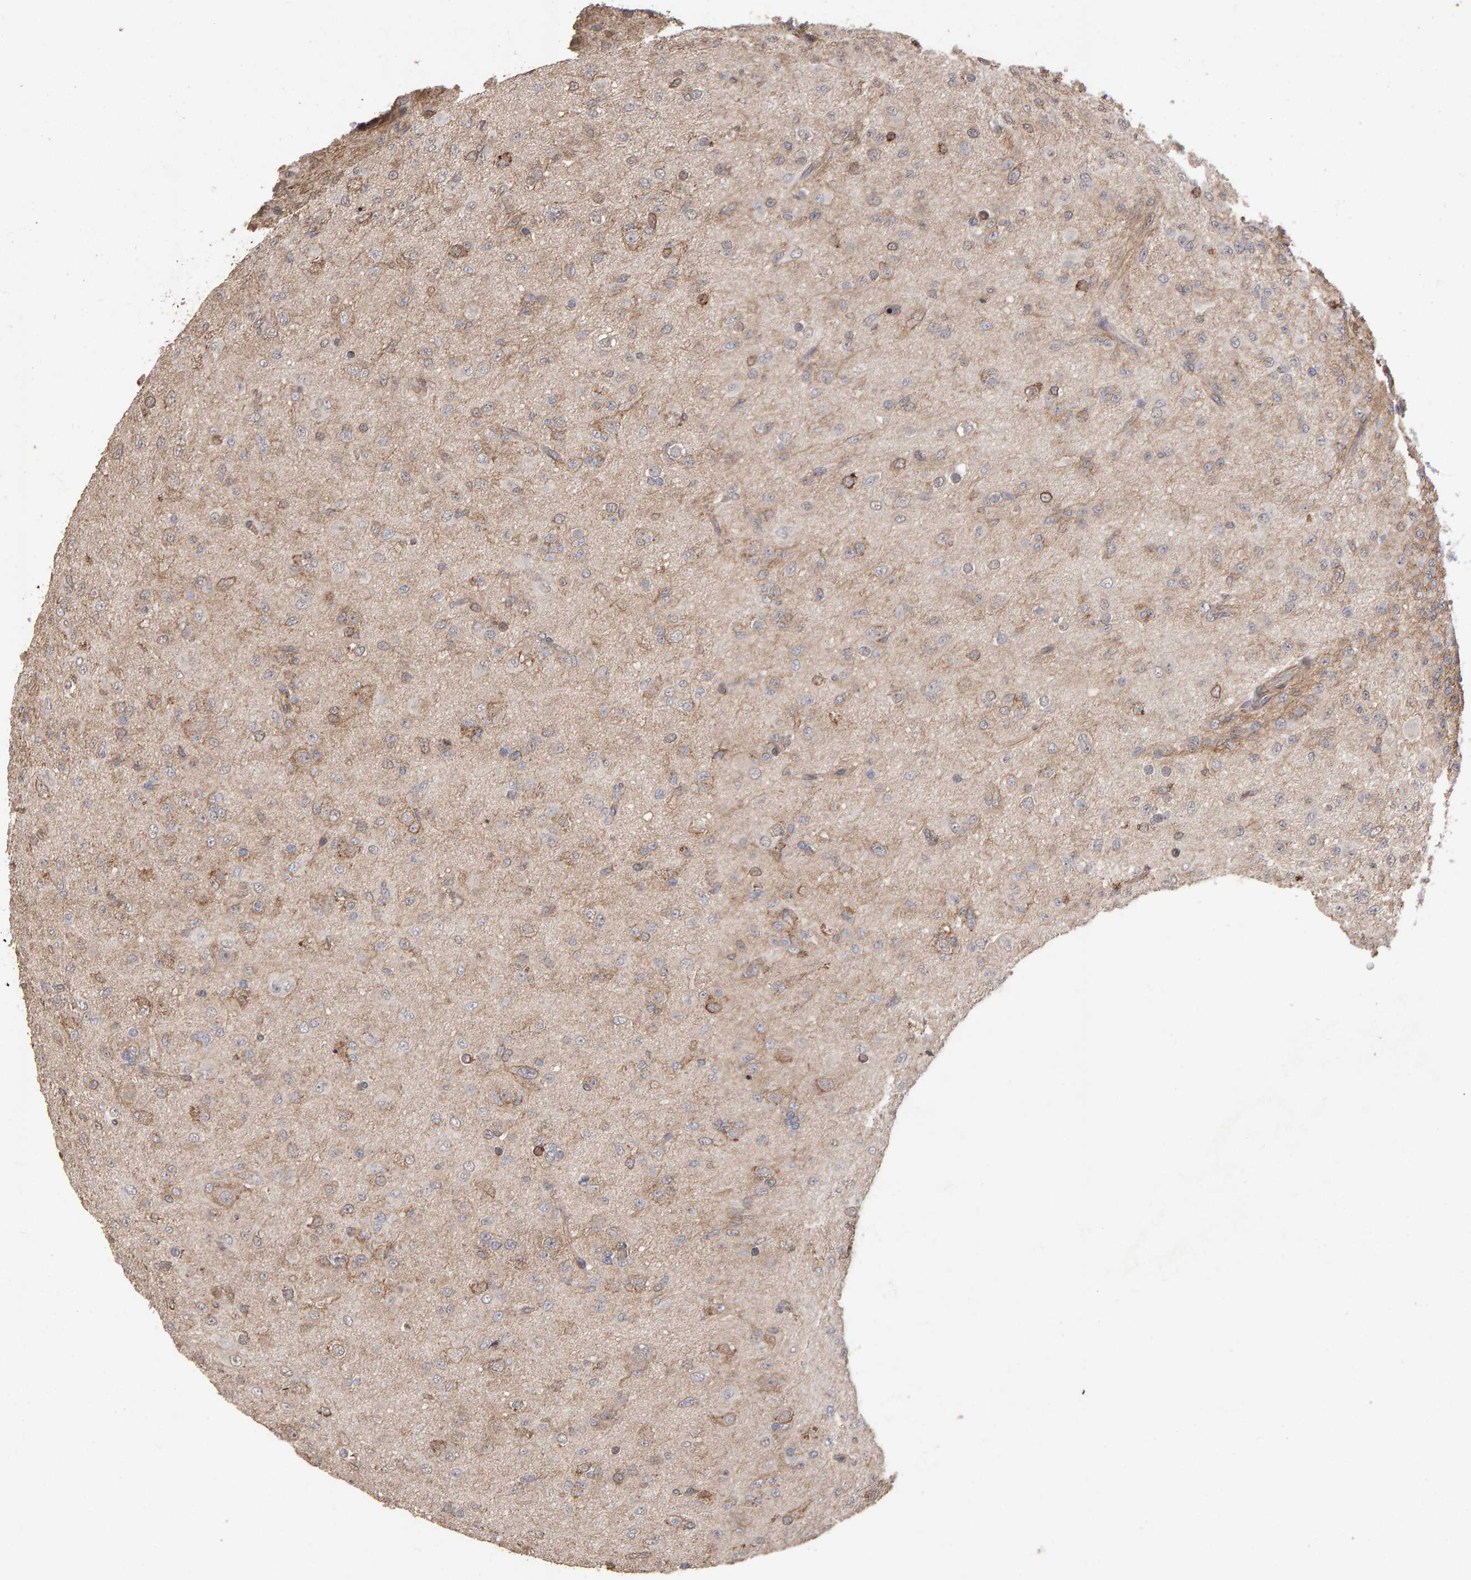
{"staining": {"intensity": "moderate", "quantity": "<25%", "location": "cytoplasmic/membranous"}, "tissue": "glioma", "cell_type": "Tumor cells", "image_type": "cancer", "snomed": [{"axis": "morphology", "description": "Glioma, malignant, Low grade"}, {"axis": "topography", "description": "Brain"}], "caption": "The histopathology image displays immunohistochemical staining of glioma. There is moderate cytoplasmic/membranous staining is present in about <25% of tumor cells.", "gene": "SCRIB", "patient": {"sex": "male", "age": 65}}